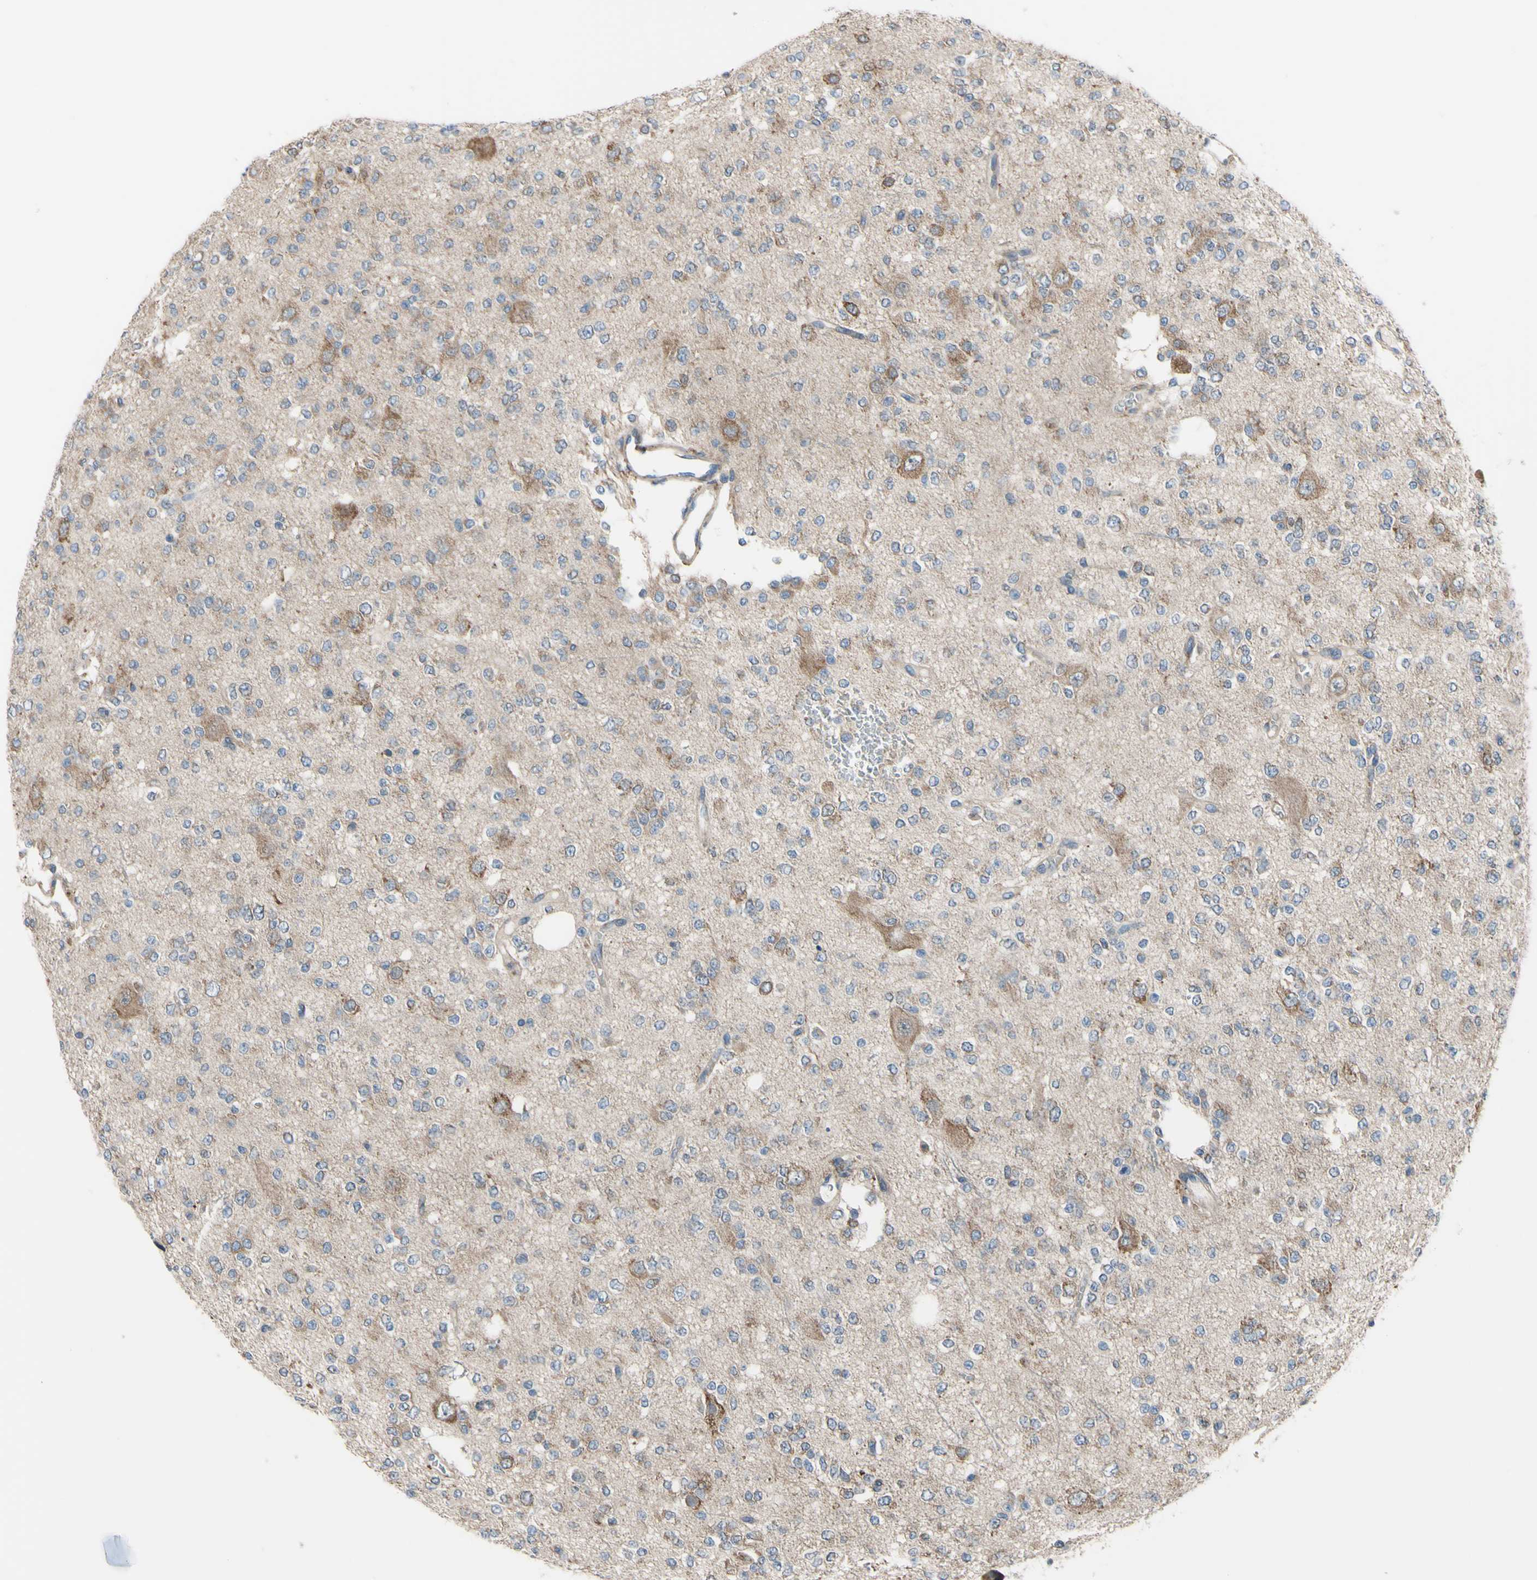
{"staining": {"intensity": "moderate", "quantity": ">75%", "location": "cytoplasmic/membranous"}, "tissue": "glioma", "cell_type": "Tumor cells", "image_type": "cancer", "snomed": [{"axis": "morphology", "description": "Glioma, malignant, Low grade"}, {"axis": "topography", "description": "Brain"}], "caption": "DAB (3,3'-diaminobenzidine) immunohistochemical staining of low-grade glioma (malignant) exhibits moderate cytoplasmic/membranous protein staining in approximately >75% of tumor cells.", "gene": "BMF", "patient": {"sex": "male", "age": 38}}